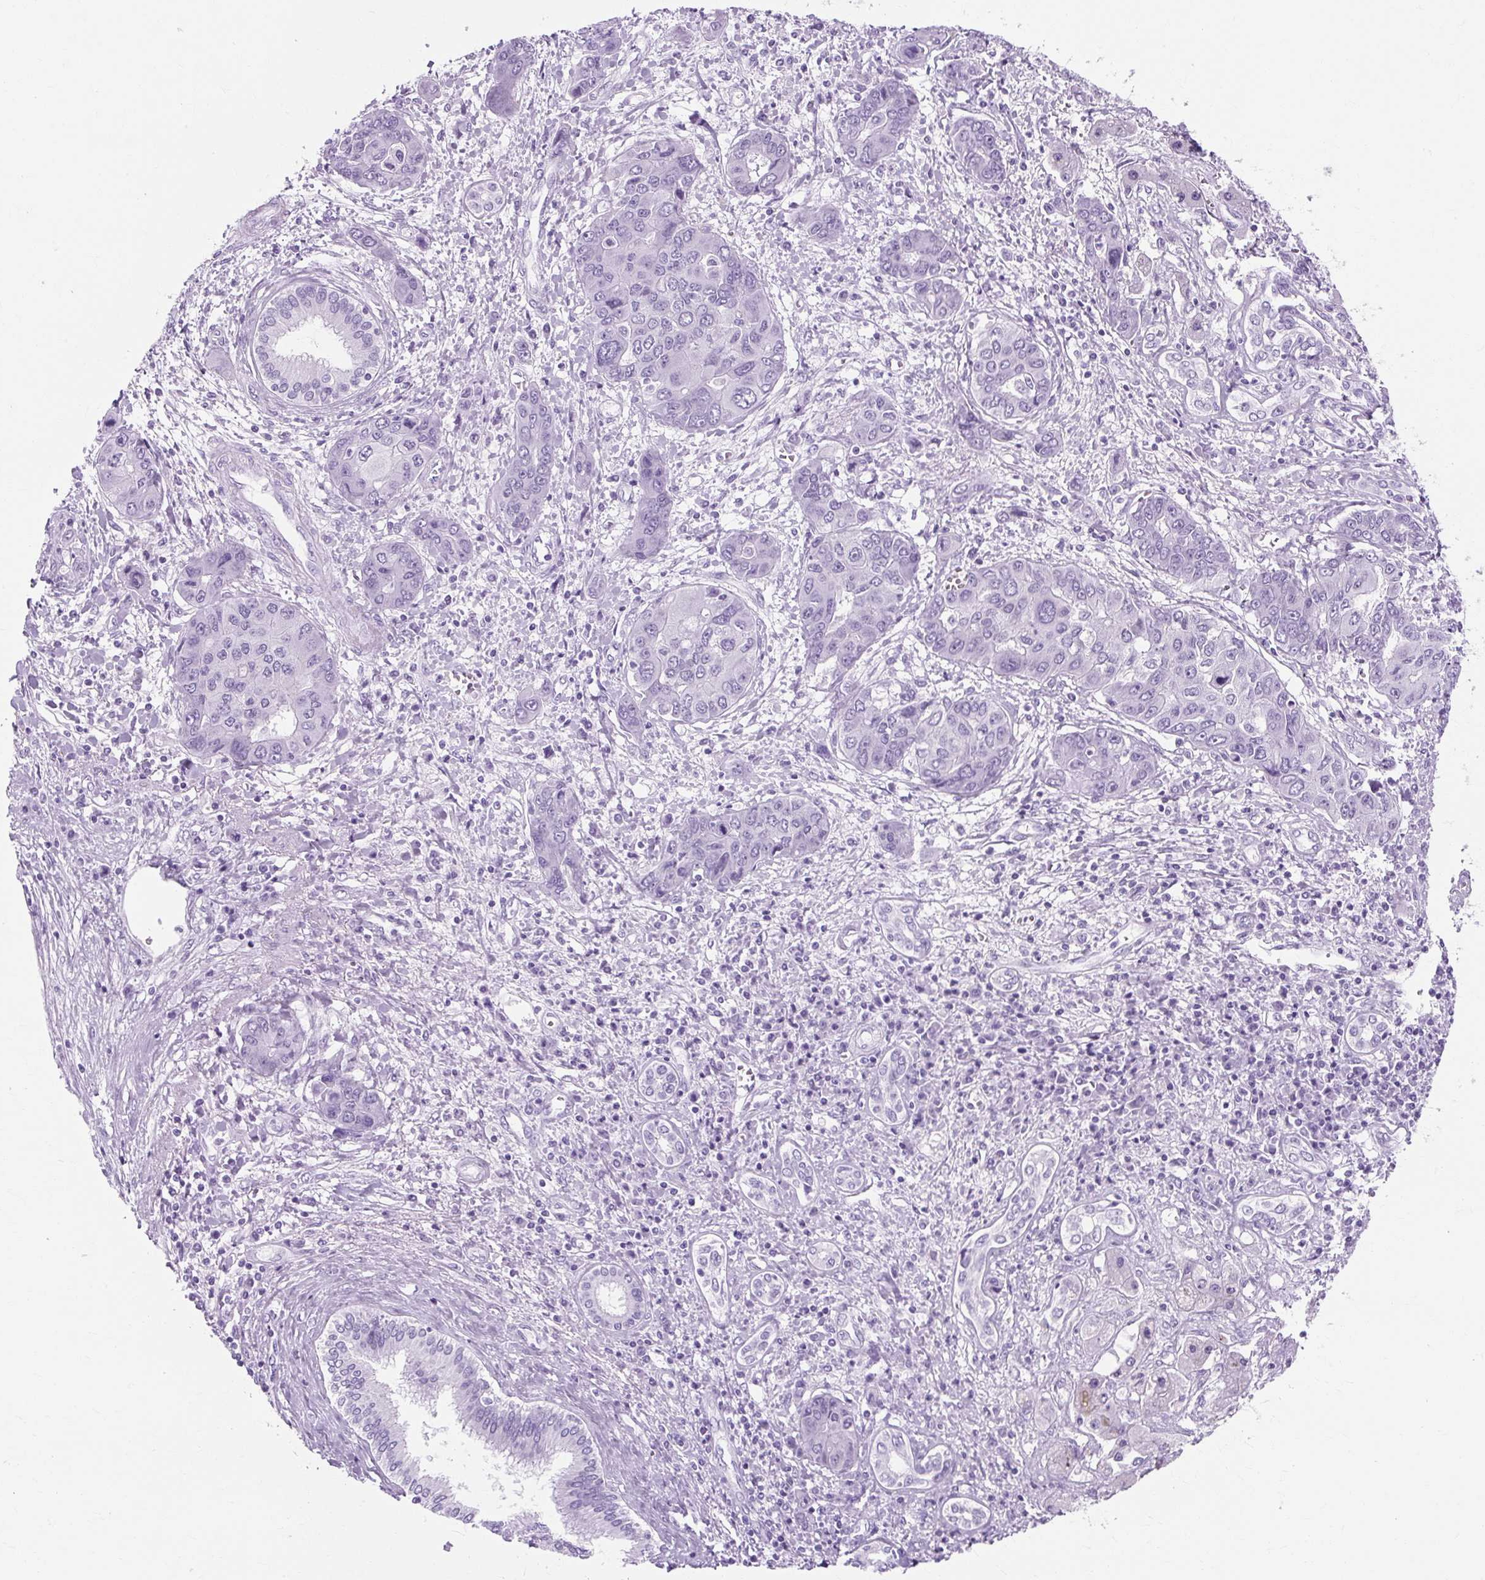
{"staining": {"intensity": "negative", "quantity": "none", "location": "none"}, "tissue": "liver cancer", "cell_type": "Tumor cells", "image_type": "cancer", "snomed": [{"axis": "morphology", "description": "Cholangiocarcinoma"}, {"axis": "topography", "description": "Liver"}], "caption": "The image shows no staining of tumor cells in liver cholangiocarcinoma. (DAB (3,3'-diaminobenzidine) immunohistochemistry visualized using brightfield microscopy, high magnification).", "gene": "RYBP", "patient": {"sex": "male", "age": 67}}